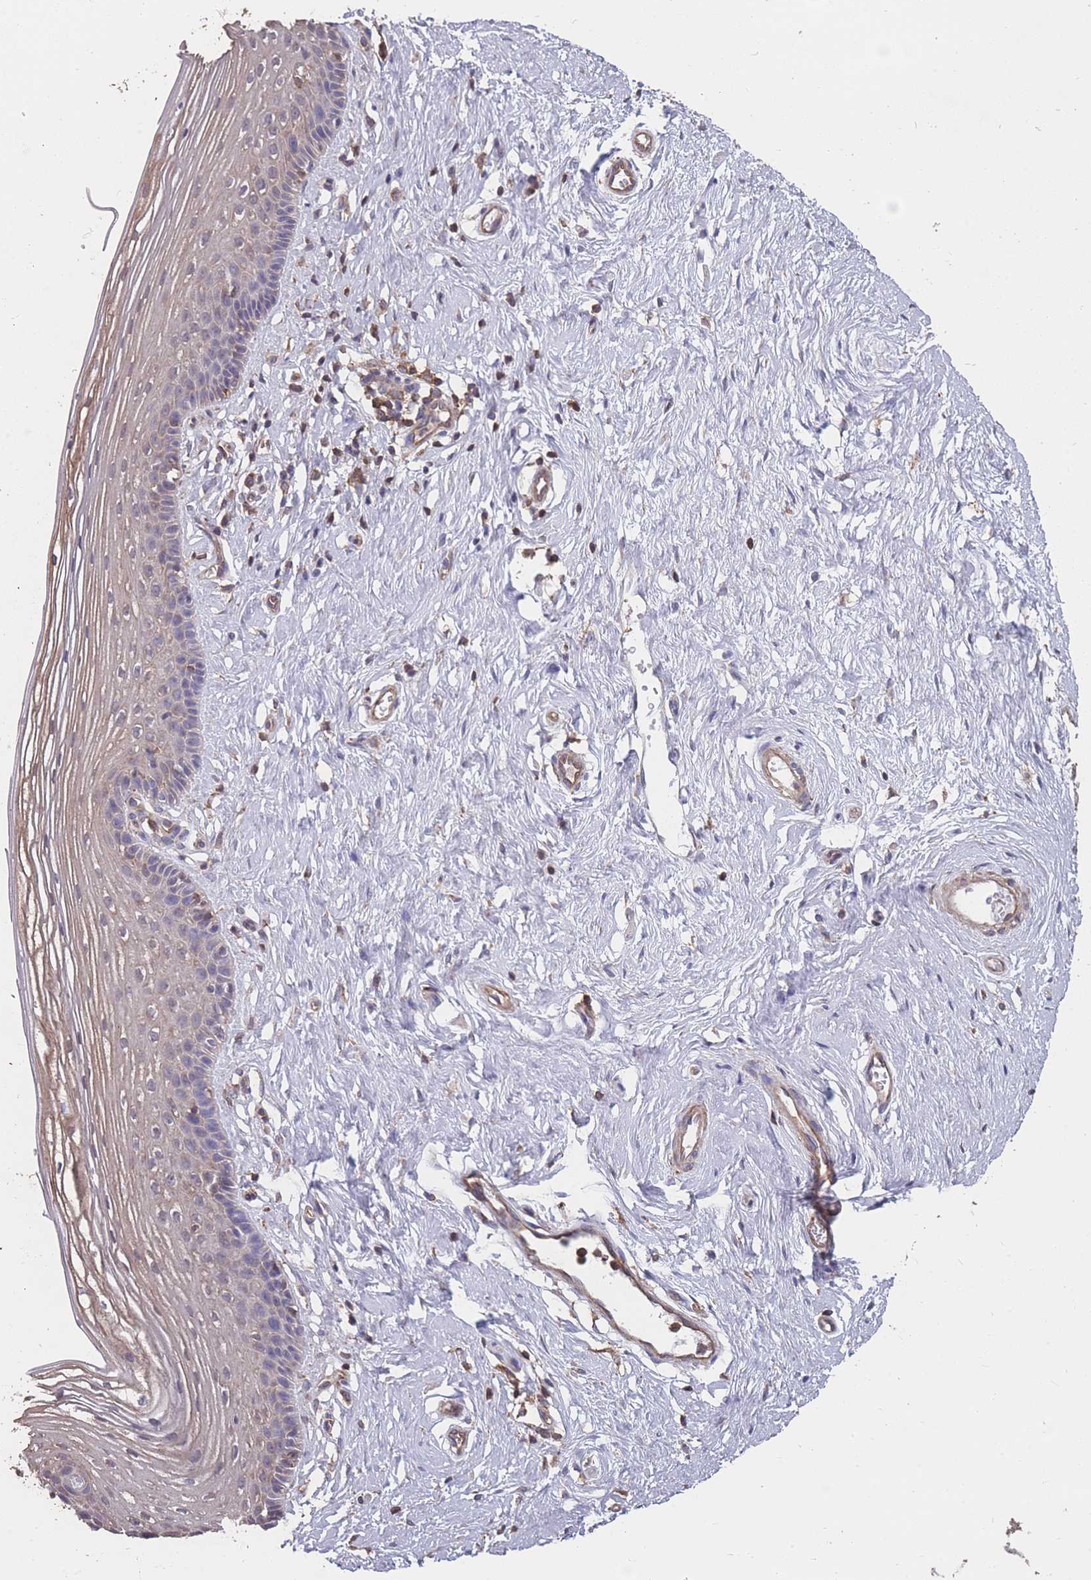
{"staining": {"intensity": "negative", "quantity": "none", "location": "none"}, "tissue": "vagina", "cell_type": "Squamous epithelial cells", "image_type": "normal", "snomed": [{"axis": "morphology", "description": "Normal tissue, NOS"}, {"axis": "topography", "description": "Vagina"}], "caption": "Immunohistochemistry (IHC) micrograph of normal vagina stained for a protein (brown), which displays no expression in squamous epithelial cells. Brightfield microscopy of immunohistochemistry stained with DAB (brown) and hematoxylin (blue), captured at high magnification.", "gene": "NUDT21", "patient": {"sex": "female", "age": 46}}